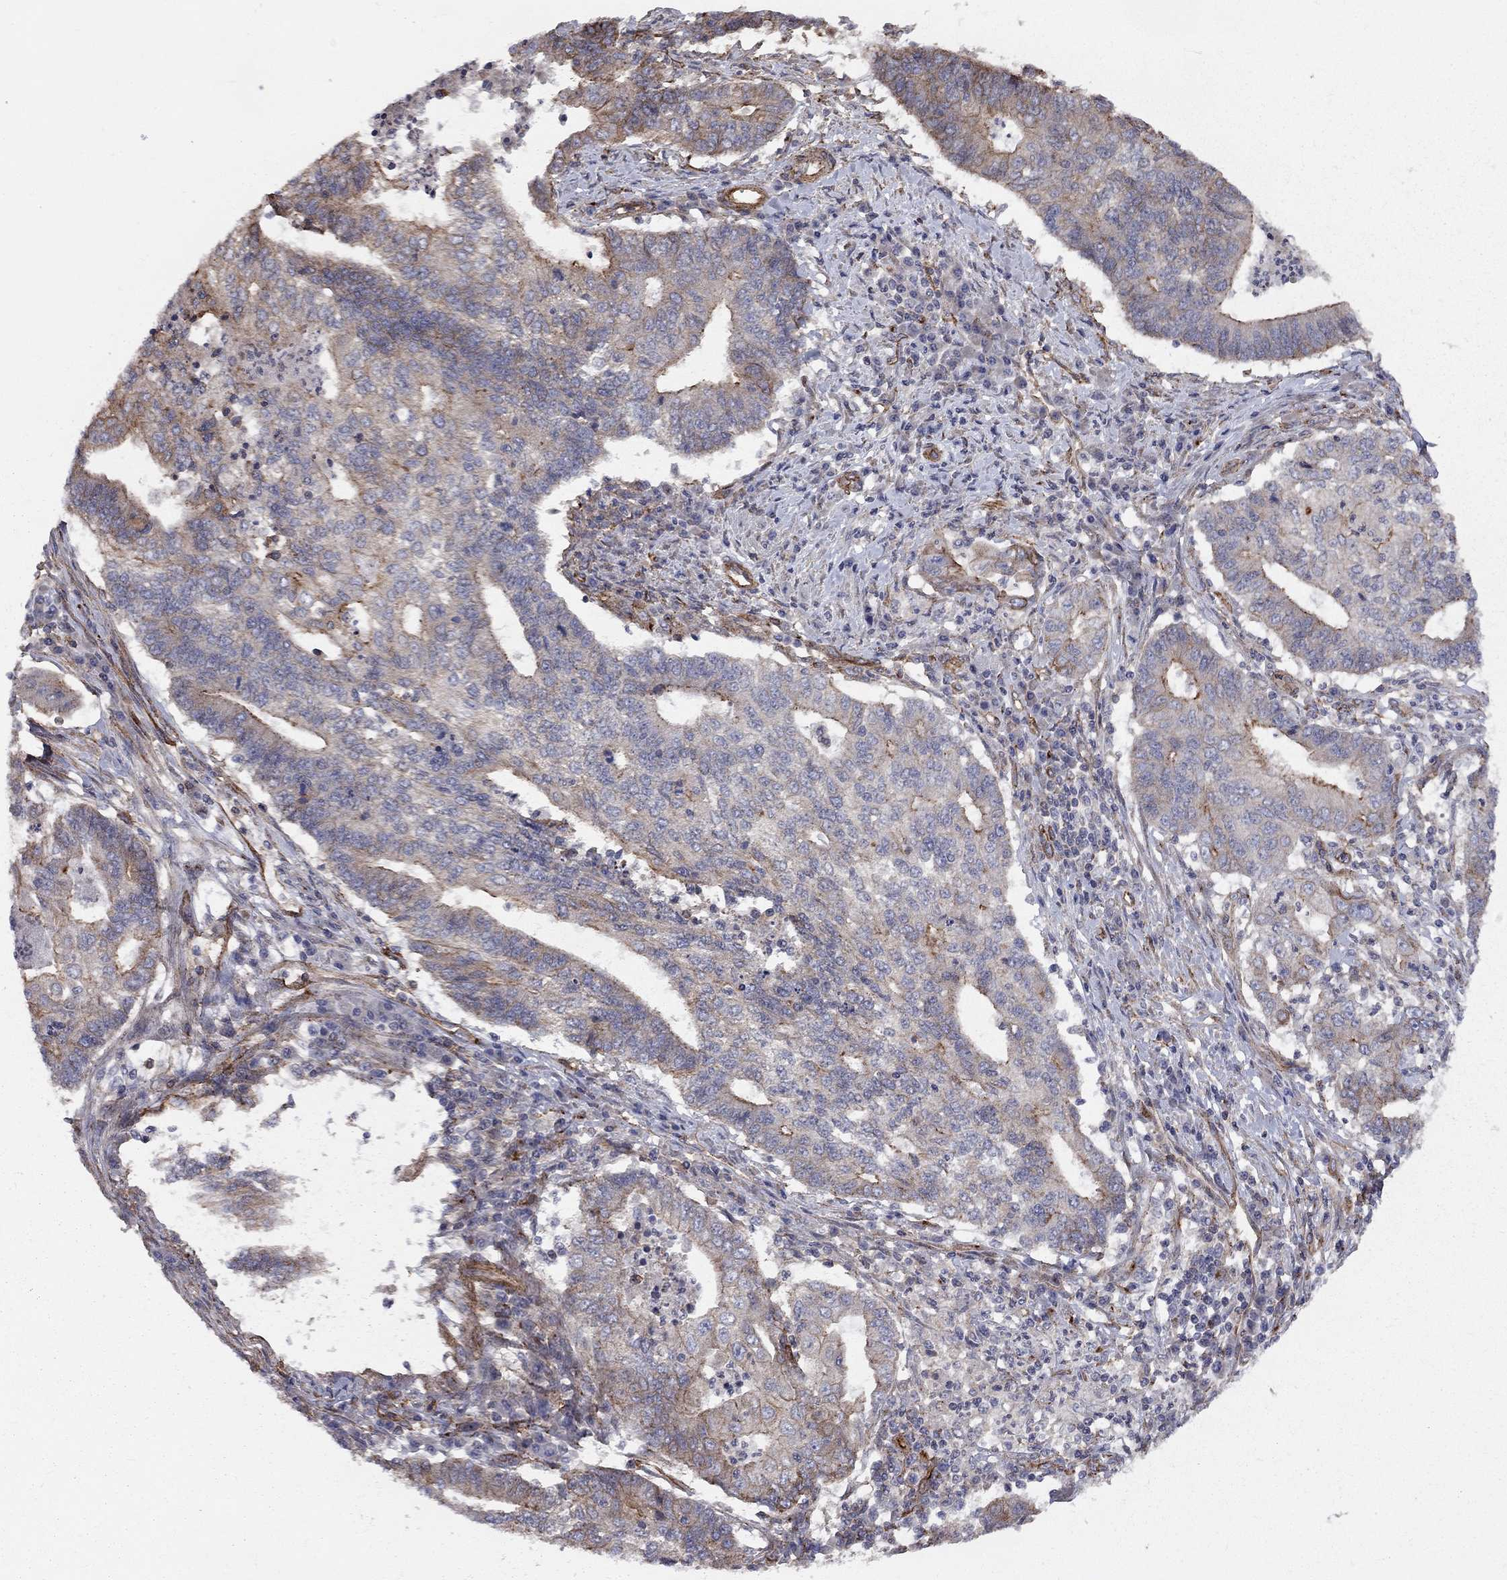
{"staining": {"intensity": "moderate", "quantity": "25%-75%", "location": "cytoplasmic/membranous"}, "tissue": "endometrial cancer", "cell_type": "Tumor cells", "image_type": "cancer", "snomed": [{"axis": "morphology", "description": "Adenocarcinoma, NOS"}, {"axis": "topography", "description": "Uterus"}, {"axis": "topography", "description": "Endometrium"}], "caption": "A micrograph of human endometrial cancer stained for a protein demonstrates moderate cytoplasmic/membranous brown staining in tumor cells.", "gene": "RASEF", "patient": {"sex": "female", "age": 54}}